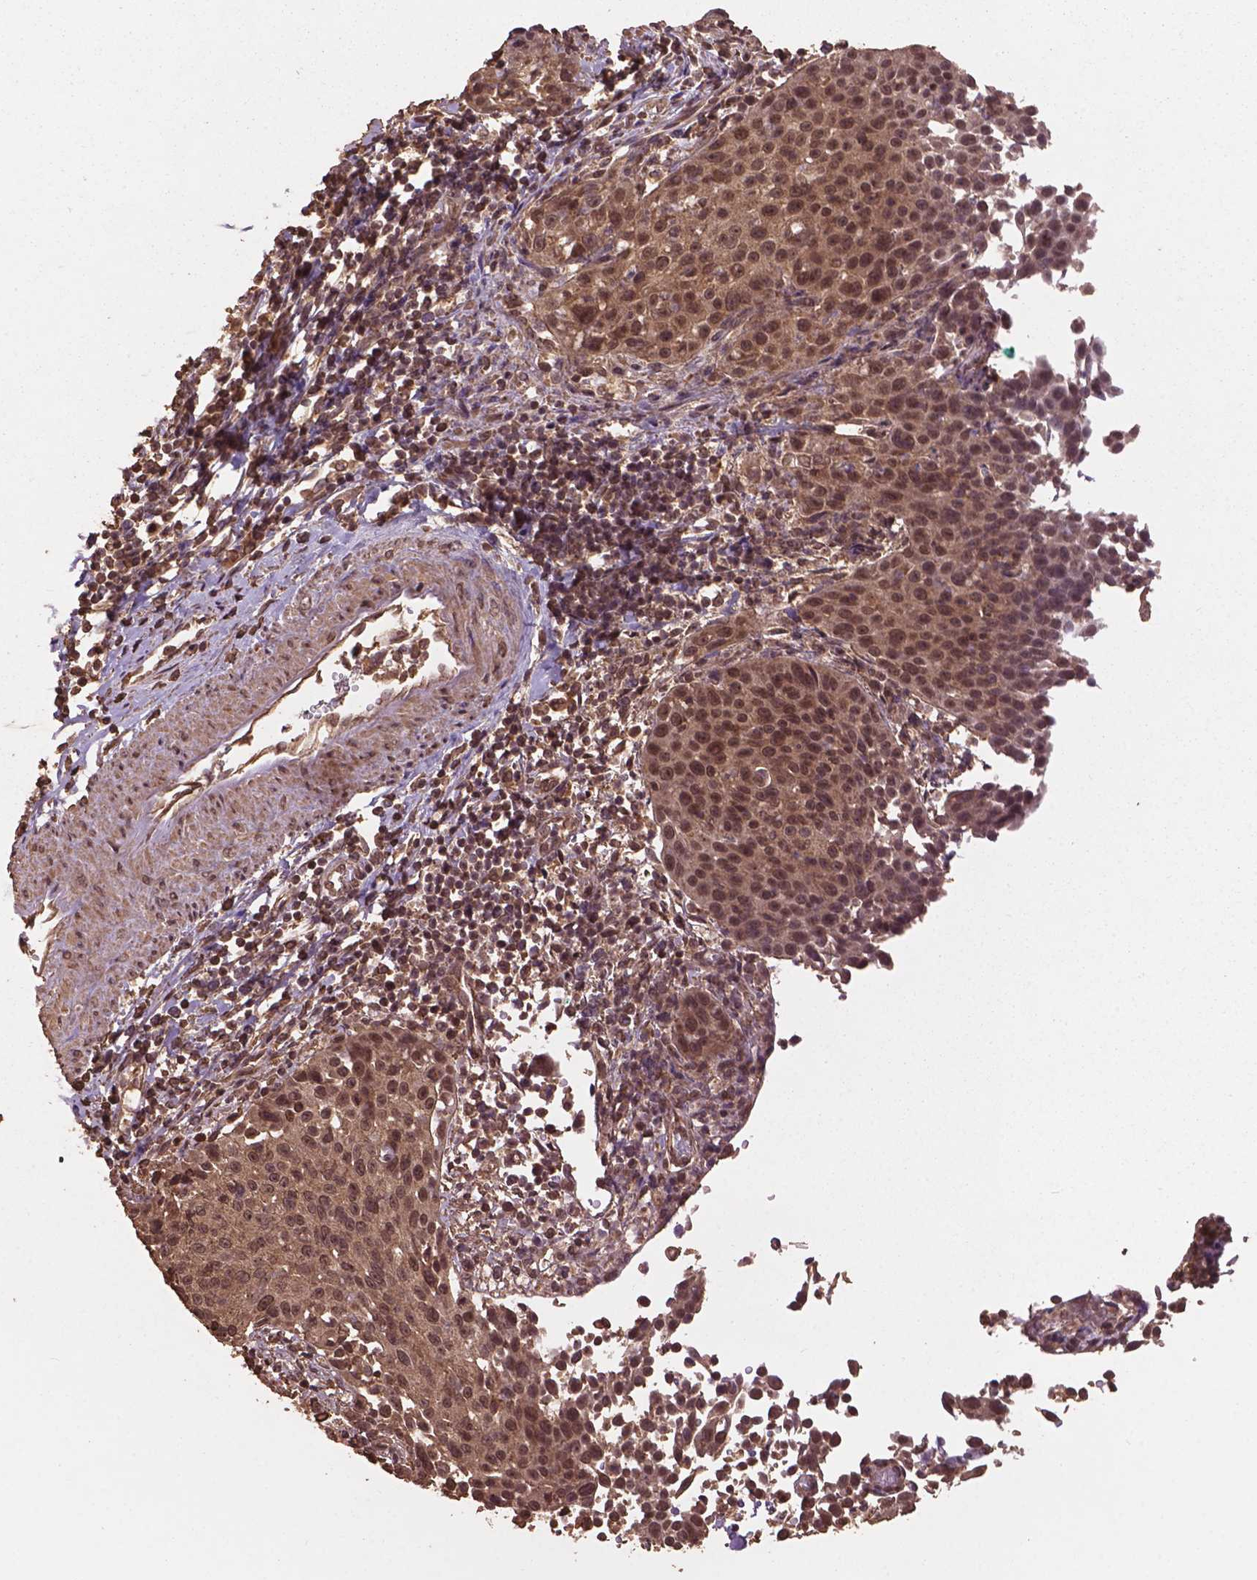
{"staining": {"intensity": "moderate", "quantity": ">75%", "location": "cytoplasmic/membranous,nuclear"}, "tissue": "cervical cancer", "cell_type": "Tumor cells", "image_type": "cancer", "snomed": [{"axis": "morphology", "description": "Squamous cell carcinoma, NOS"}, {"axis": "topography", "description": "Cervix"}], "caption": "IHC image of neoplastic tissue: cervical cancer stained using IHC exhibits medium levels of moderate protein expression localized specifically in the cytoplasmic/membranous and nuclear of tumor cells, appearing as a cytoplasmic/membranous and nuclear brown color.", "gene": "BABAM1", "patient": {"sex": "female", "age": 26}}